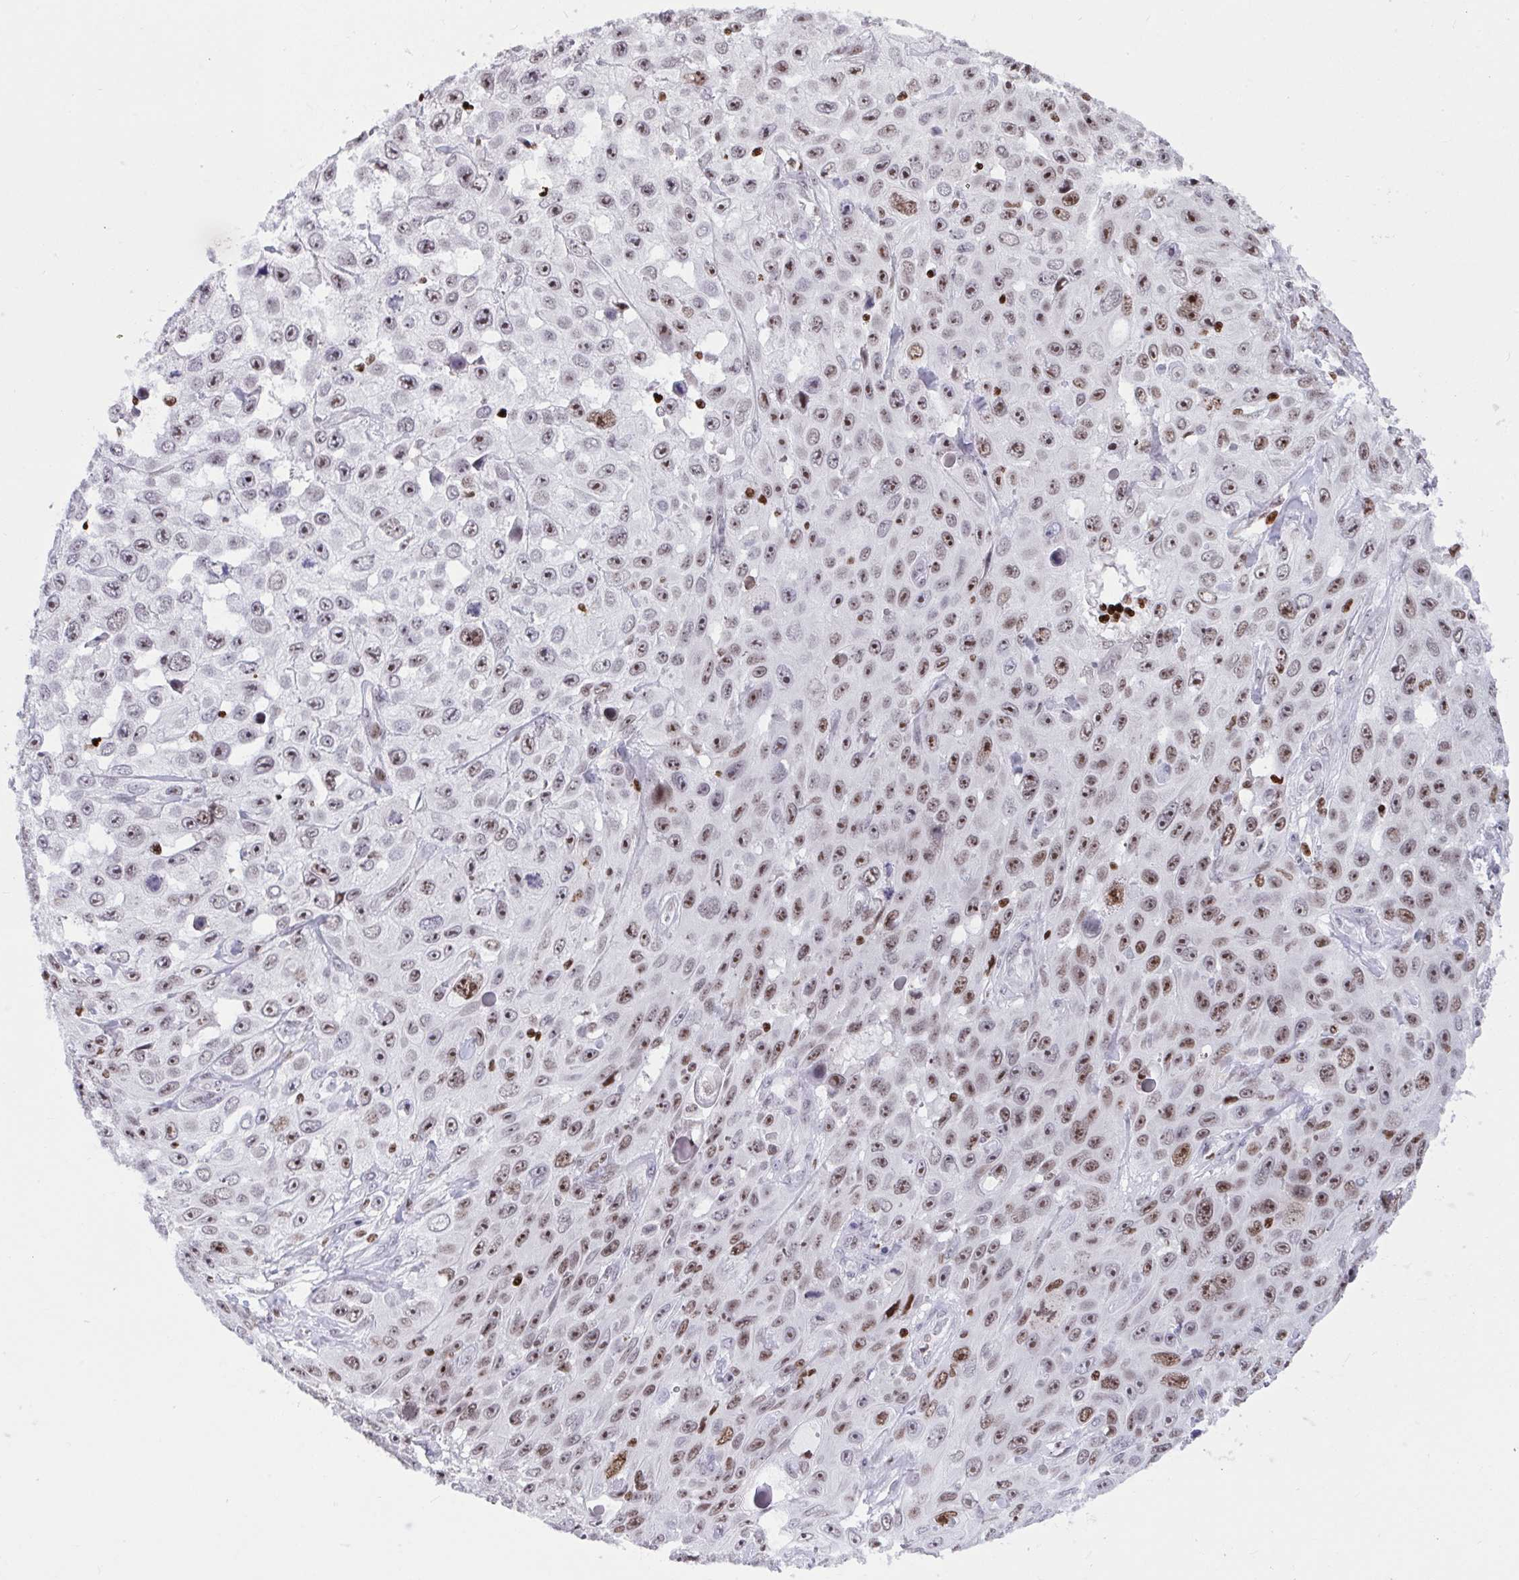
{"staining": {"intensity": "moderate", "quantity": "25%-75%", "location": "nuclear"}, "tissue": "skin cancer", "cell_type": "Tumor cells", "image_type": "cancer", "snomed": [{"axis": "morphology", "description": "Squamous cell carcinoma, NOS"}, {"axis": "topography", "description": "Skin"}], "caption": "Immunohistochemistry (DAB (3,3'-diaminobenzidine)) staining of skin squamous cell carcinoma shows moderate nuclear protein staining in approximately 25%-75% of tumor cells.", "gene": "HMGB2", "patient": {"sex": "male", "age": 82}}